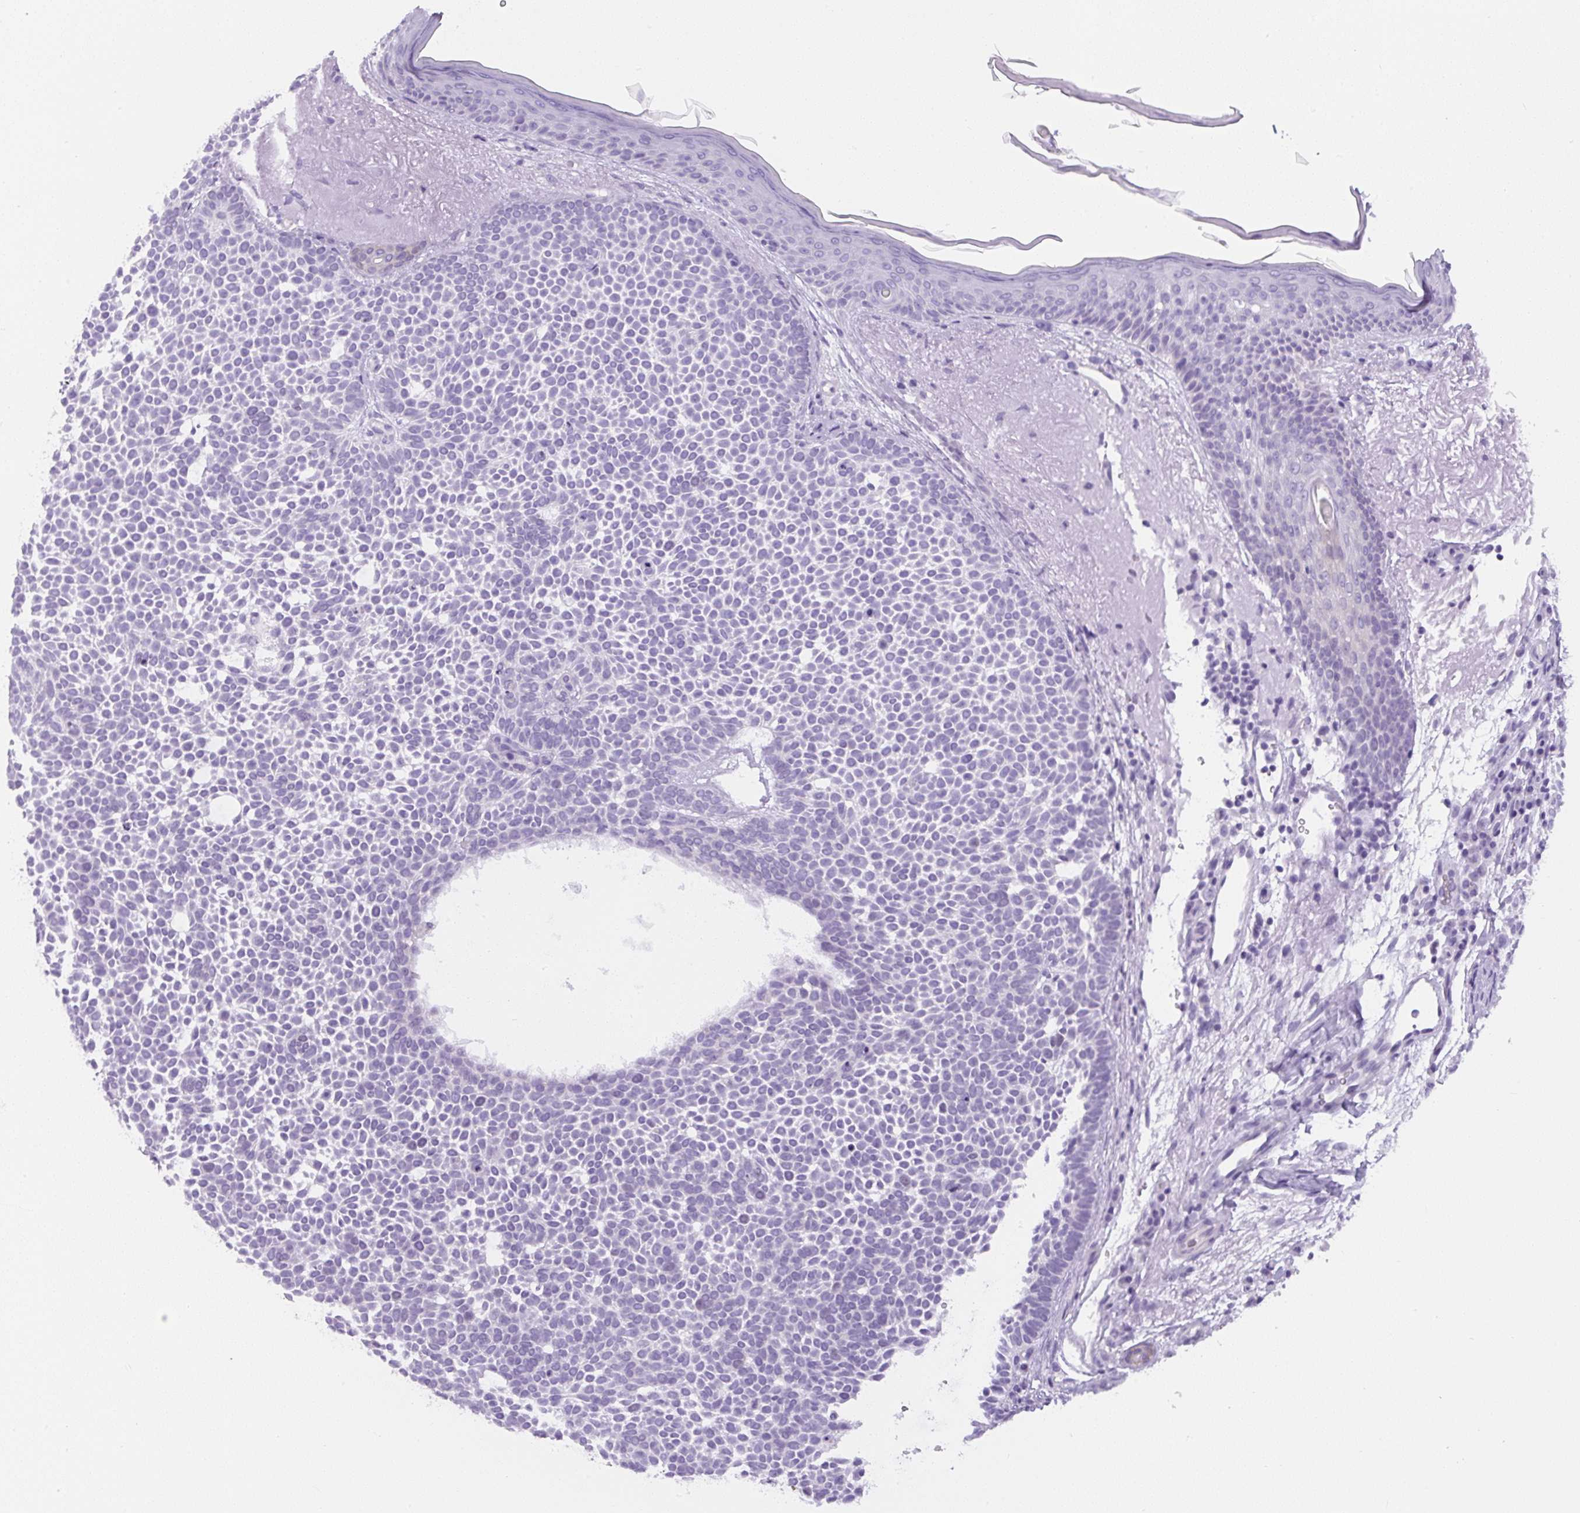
{"staining": {"intensity": "negative", "quantity": "none", "location": "none"}, "tissue": "skin cancer", "cell_type": "Tumor cells", "image_type": "cancer", "snomed": [{"axis": "morphology", "description": "Basal cell carcinoma"}, {"axis": "topography", "description": "Skin"}], "caption": "IHC of basal cell carcinoma (skin) exhibits no positivity in tumor cells. (DAB immunohistochemistry (IHC), high magnification).", "gene": "ADAMTS19", "patient": {"sex": "female", "age": 77}}